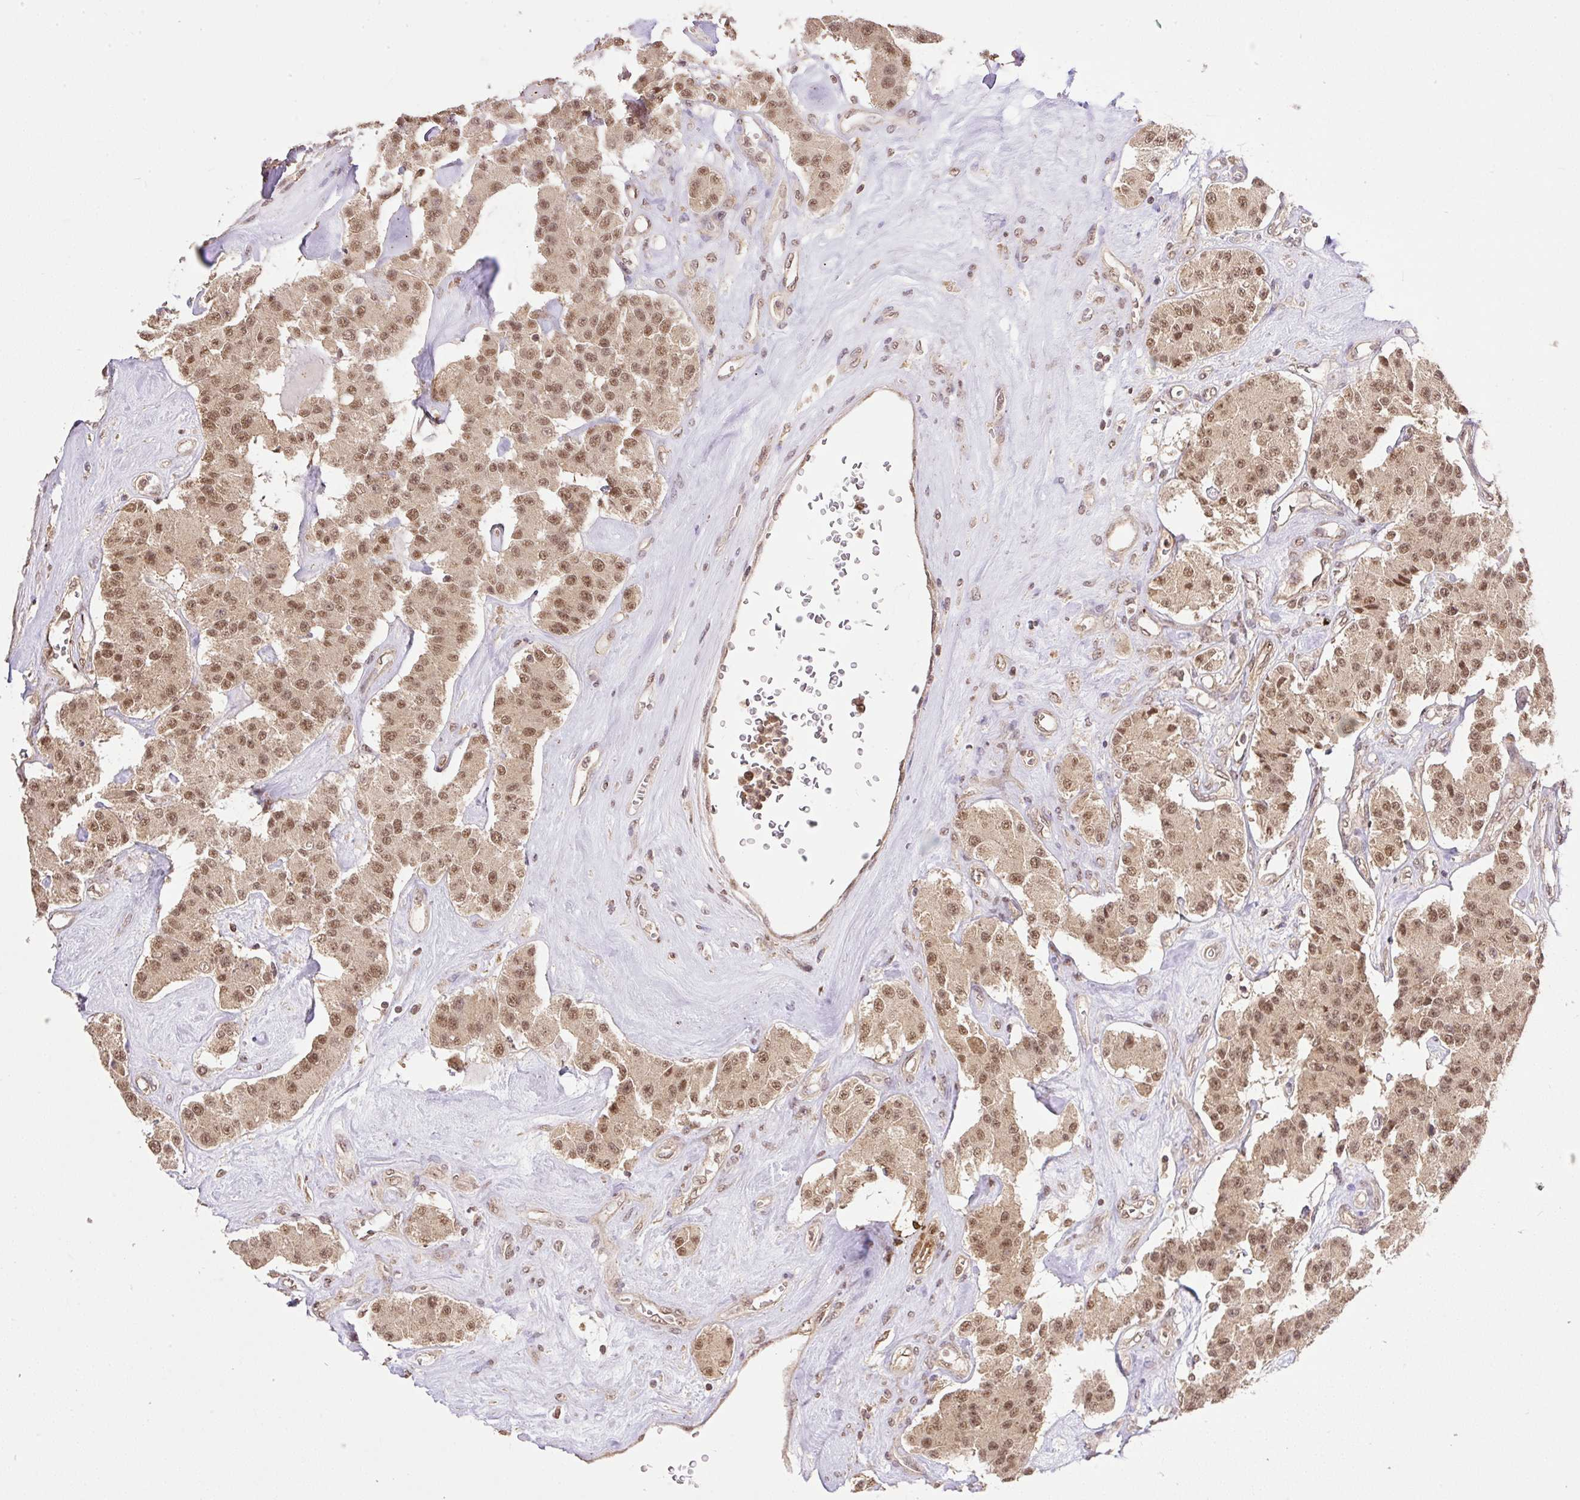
{"staining": {"intensity": "moderate", "quantity": ">75%", "location": "nuclear"}, "tissue": "carcinoid", "cell_type": "Tumor cells", "image_type": "cancer", "snomed": [{"axis": "morphology", "description": "Carcinoid, malignant, NOS"}, {"axis": "topography", "description": "Pancreas"}], "caption": "Malignant carcinoid tissue reveals moderate nuclear staining in approximately >75% of tumor cells Nuclei are stained in blue.", "gene": "VPS25", "patient": {"sex": "male", "age": 41}}